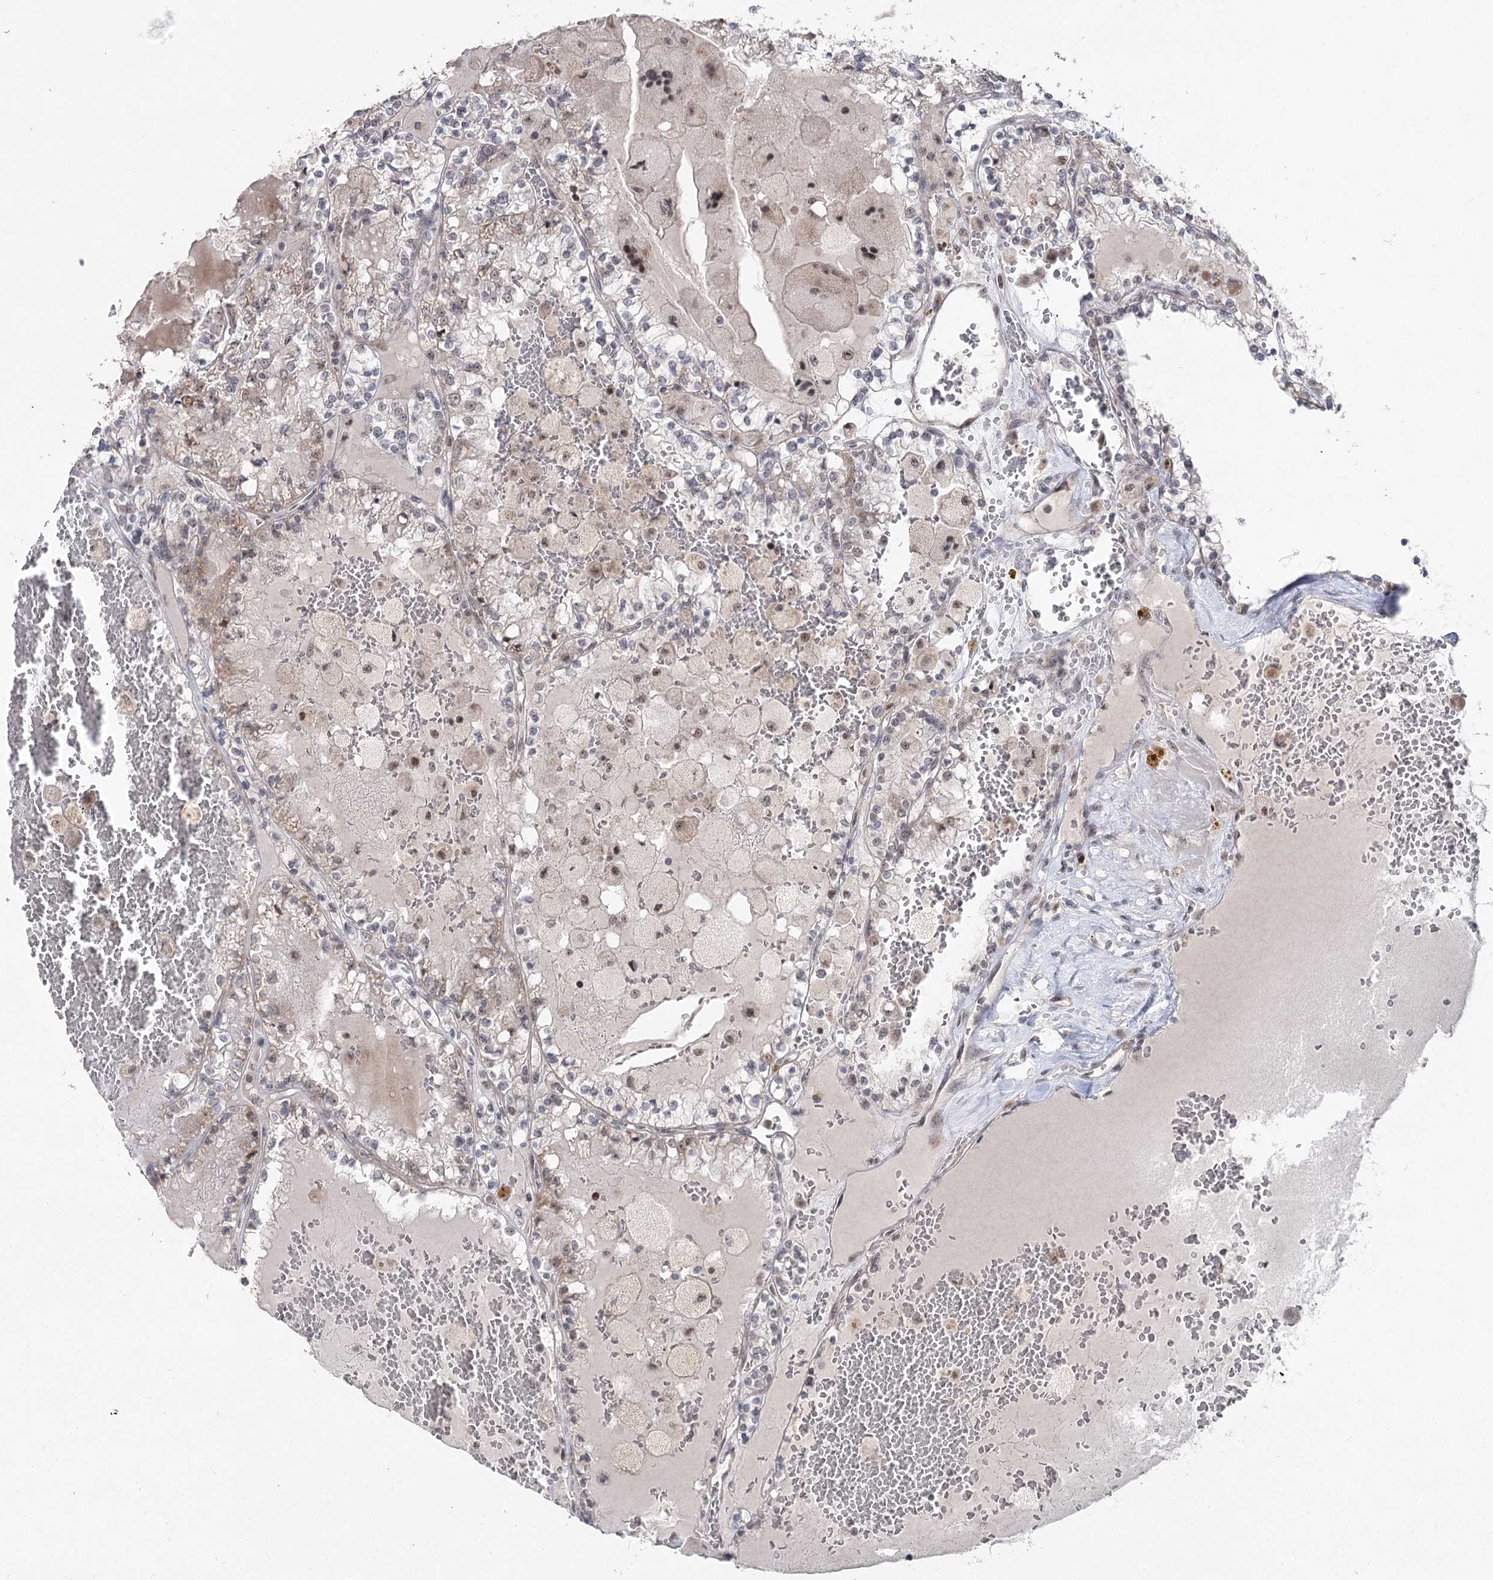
{"staining": {"intensity": "negative", "quantity": "none", "location": "none"}, "tissue": "renal cancer", "cell_type": "Tumor cells", "image_type": "cancer", "snomed": [{"axis": "morphology", "description": "Adenocarcinoma, NOS"}, {"axis": "topography", "description": "Kidney"}], "caption": "Histopathology image shows no significant protein staining in tumor cells of renal adenocarcinoma.", "gene": "RUFY4", "patient": {"sex": "female", "age": 56}}